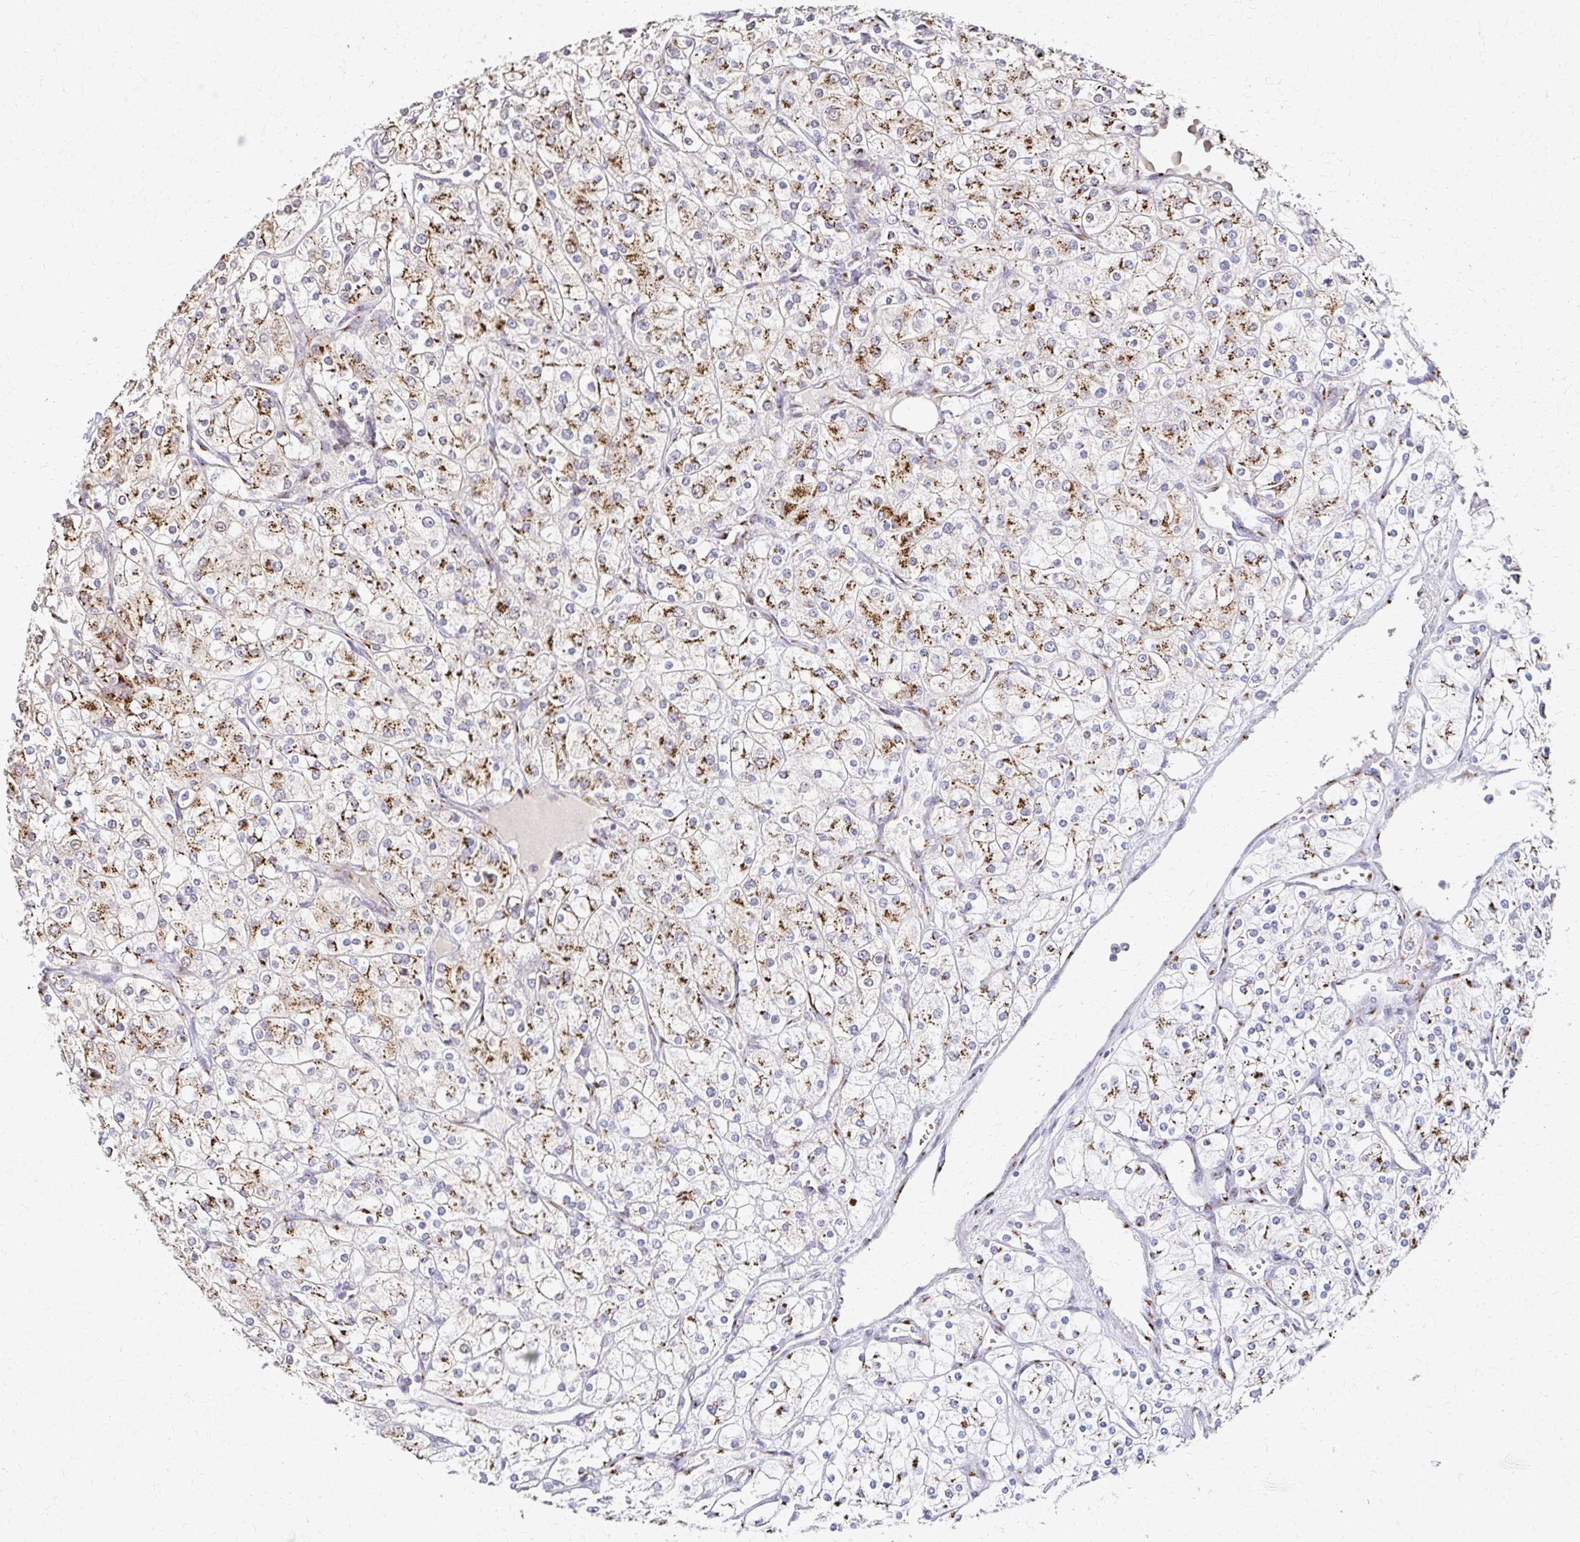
{"staining": {"intensity": "moderate", "quantity": ">75%", "location": "cytoplasmic/membranous"}, "tissue": "renal cancer", "cell_type": "Tumor cells", "image_type": "cancer", "snomed": [{"axis": "morphology", "description": "Adenocarcinoma, NOS"}, {"axis": "topography", "description": "Kidney"}], "caption": "Adenocarcinoma (renal) stained with immunohistochemistry (IHC) displays moderate cytoplasmic/membranous positivity in about >75% of tumor cells.", "gene": "TM9SF1", "patient": {"sex": "male", "age": 80}}